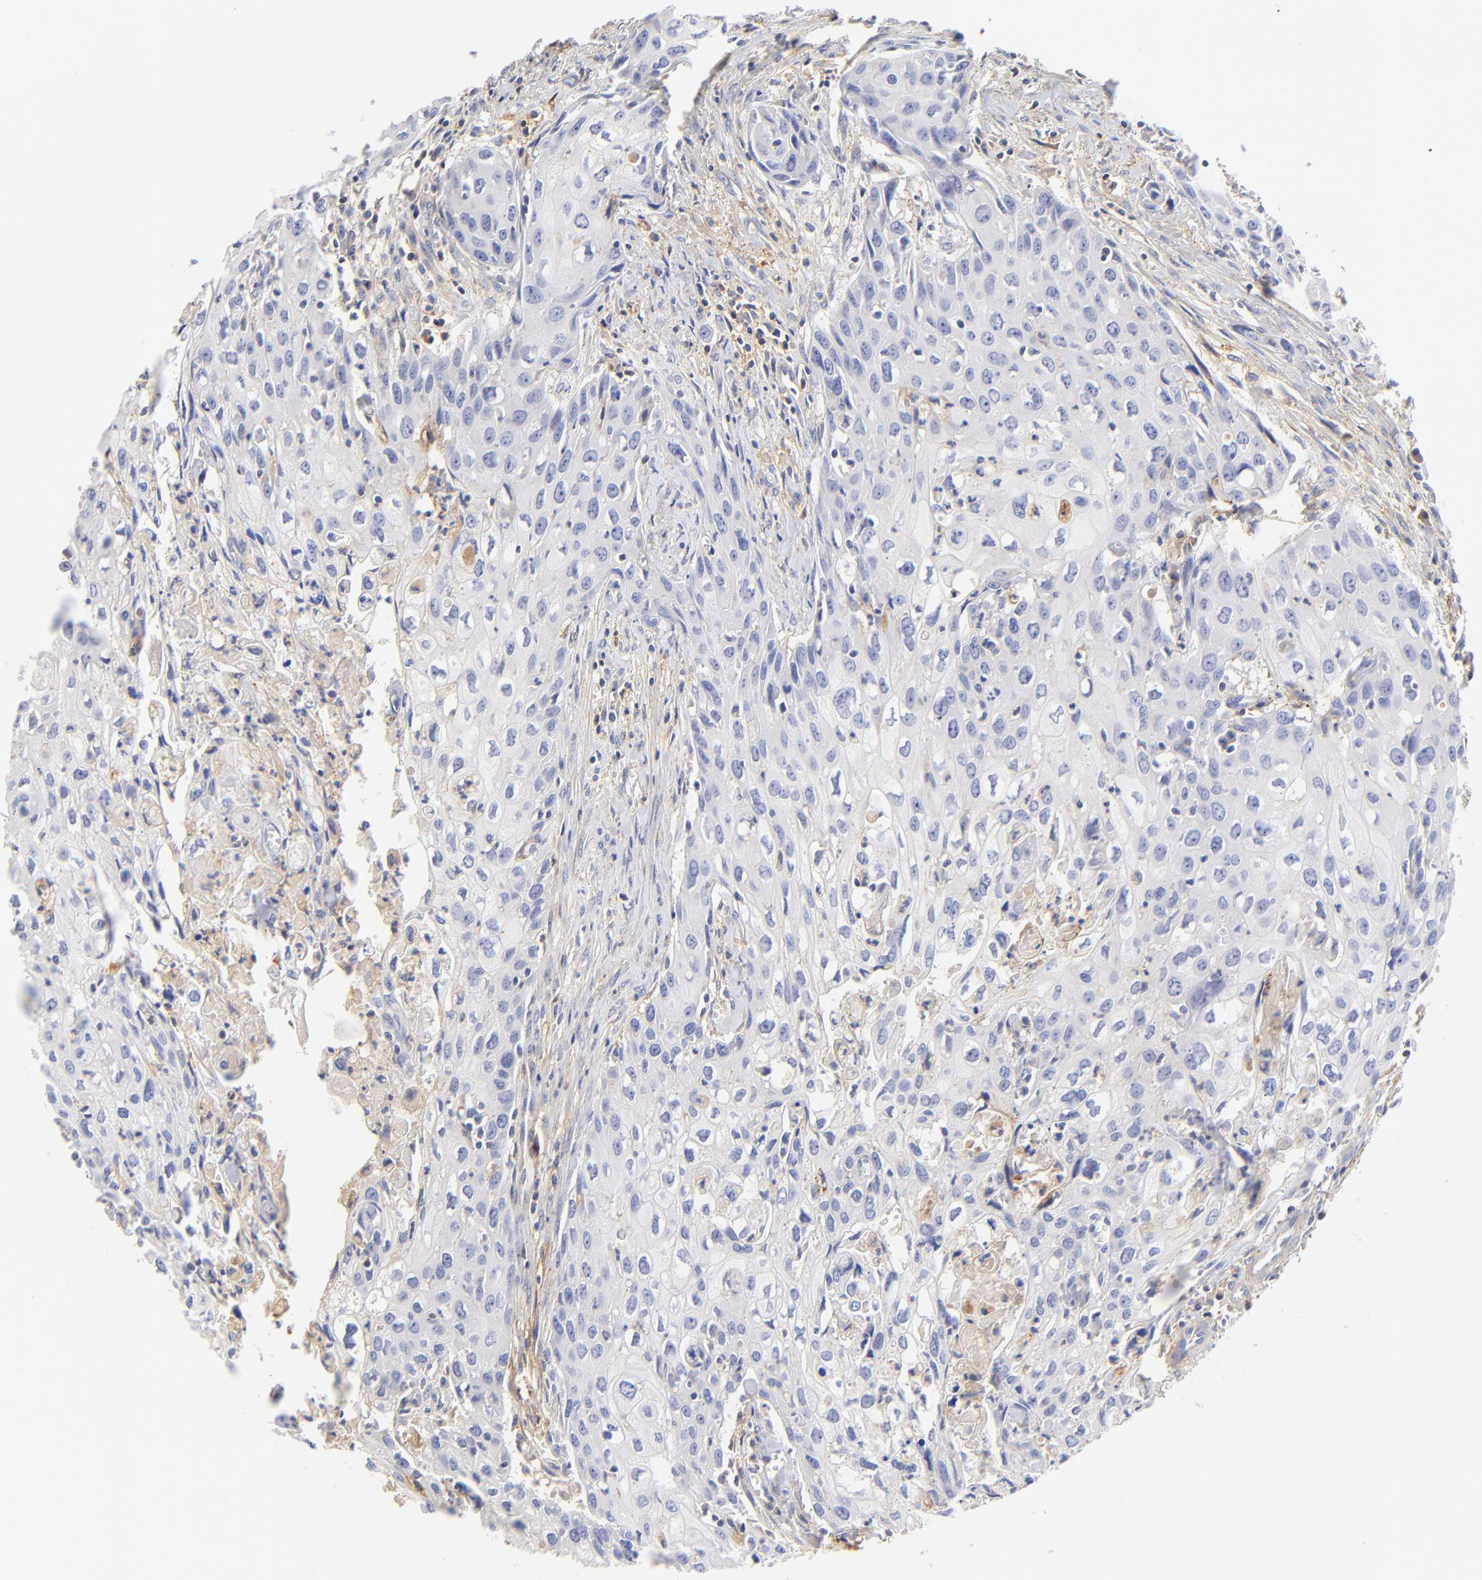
{"staining": {"intensity": "negative", "quantity": "none", "location": "none"}, "tissue": "urothelial cancer", "cell_type": "Tumor cells", "image_type": "cancer", "snomed": [{"axis": "morphology", "description": "Urothelial carcinoma, High grade"}, {"axis": "topography", "description": "Urinary bladder"}], "caption": "High power microscopy image of an immunohistochemistry (IHC) micrograph of high-grade urothelial carcinoma, revealing no significant positivity in tumor cells. (Immunohistochemistry (ihc), brightfield microscopy, high magnification).", "gene": "MDGA2", "patient": {"sex": "male", "age": 54}}